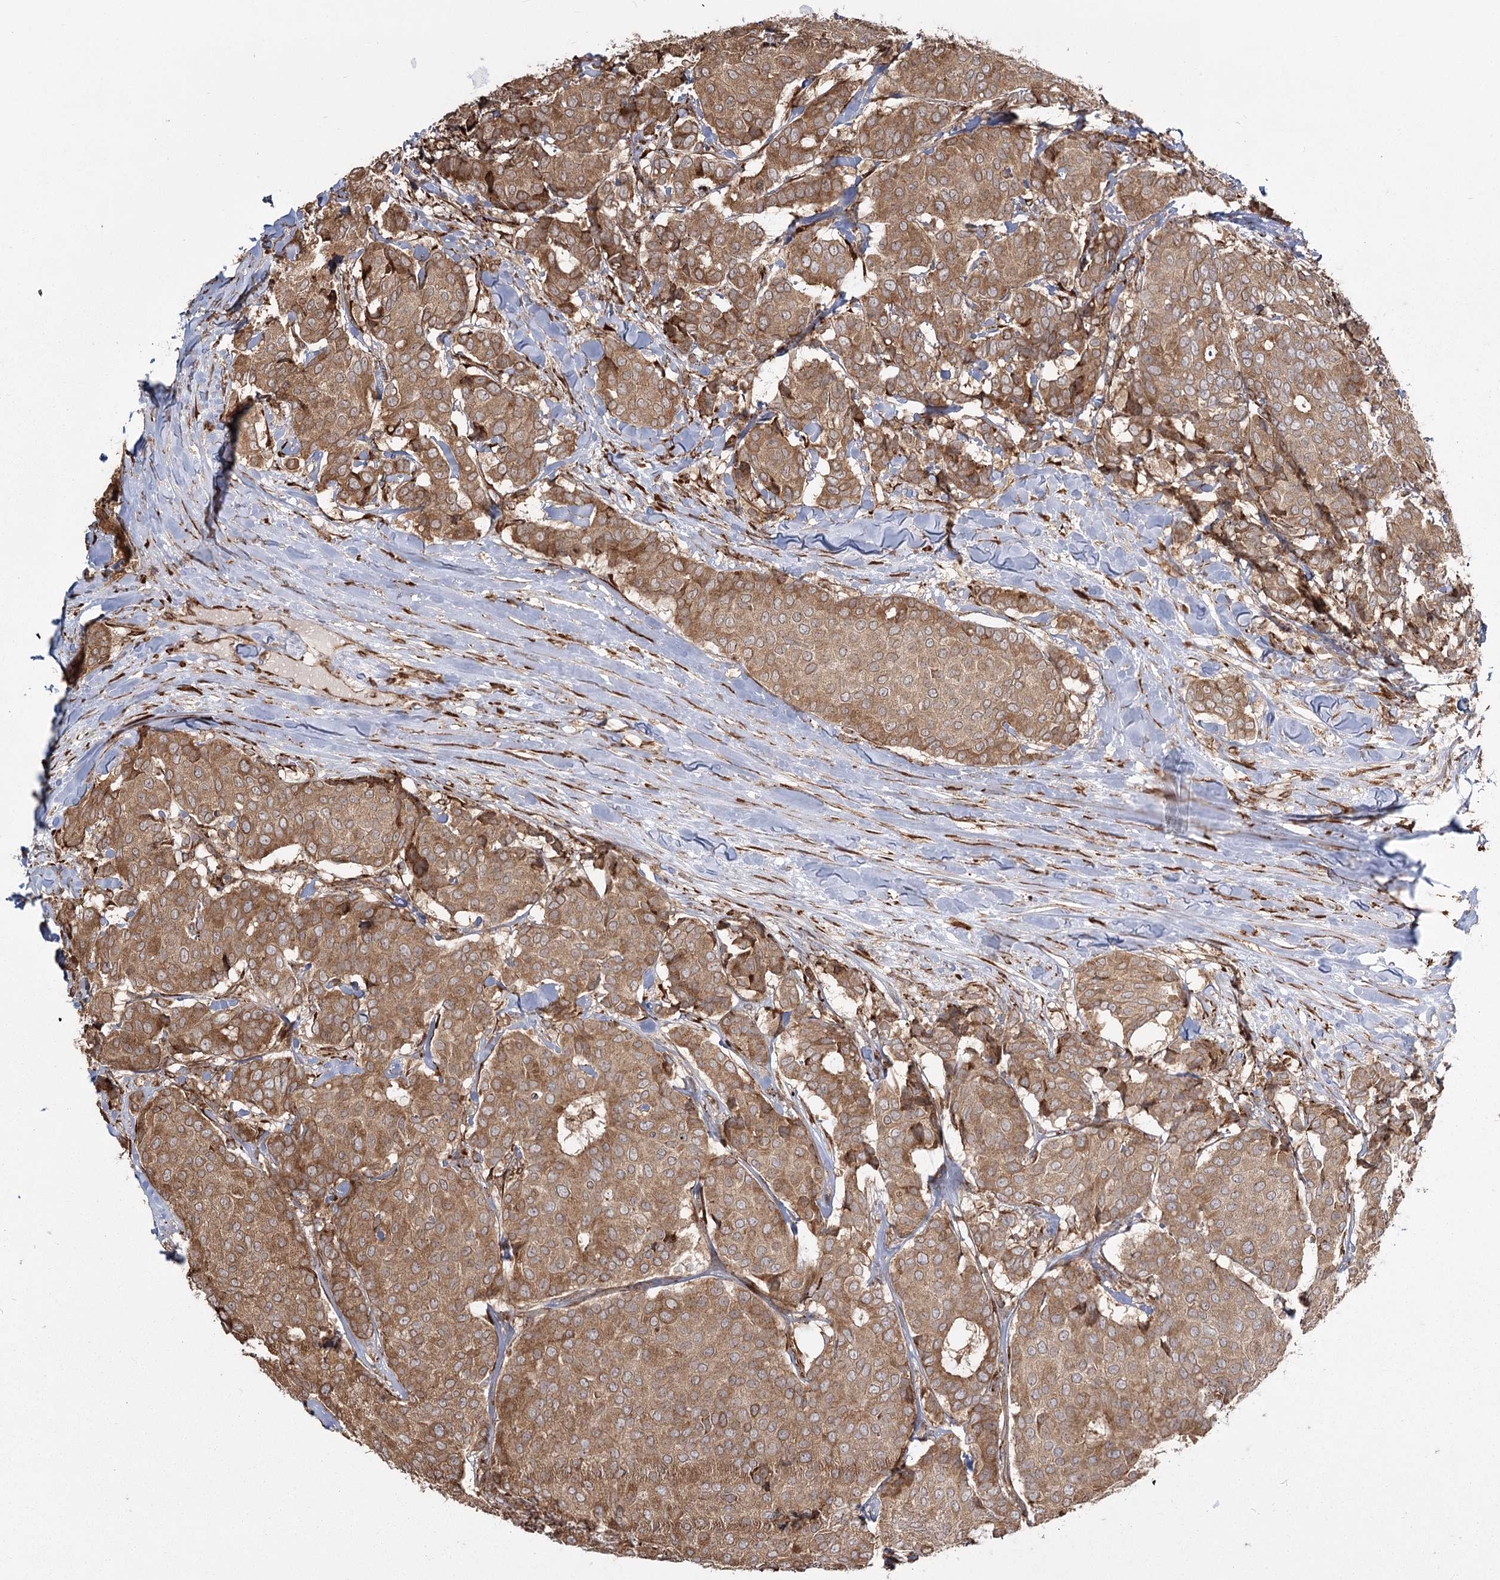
{"staining": {"intensity": "moderate", "quantity": ">75%", "location": "cytoplasmic/membranous"}, "tissue": "breast cancer", "cell_type": "Tumor cells", "image_type": "cancer", "snomed": [{"axis": "morphology", "description": "Duct carcinoma"}, {"axis": "topography", "description": "Breast"}], "caption": "Breast intraductal carcinoma stained for a protein (brown) shows moderate cytoplasmic/membranous positive positivity in approximately >75% of tumor cells.", "gene": "FAM13A", "patient": {"sex": "female", "age": 75}}